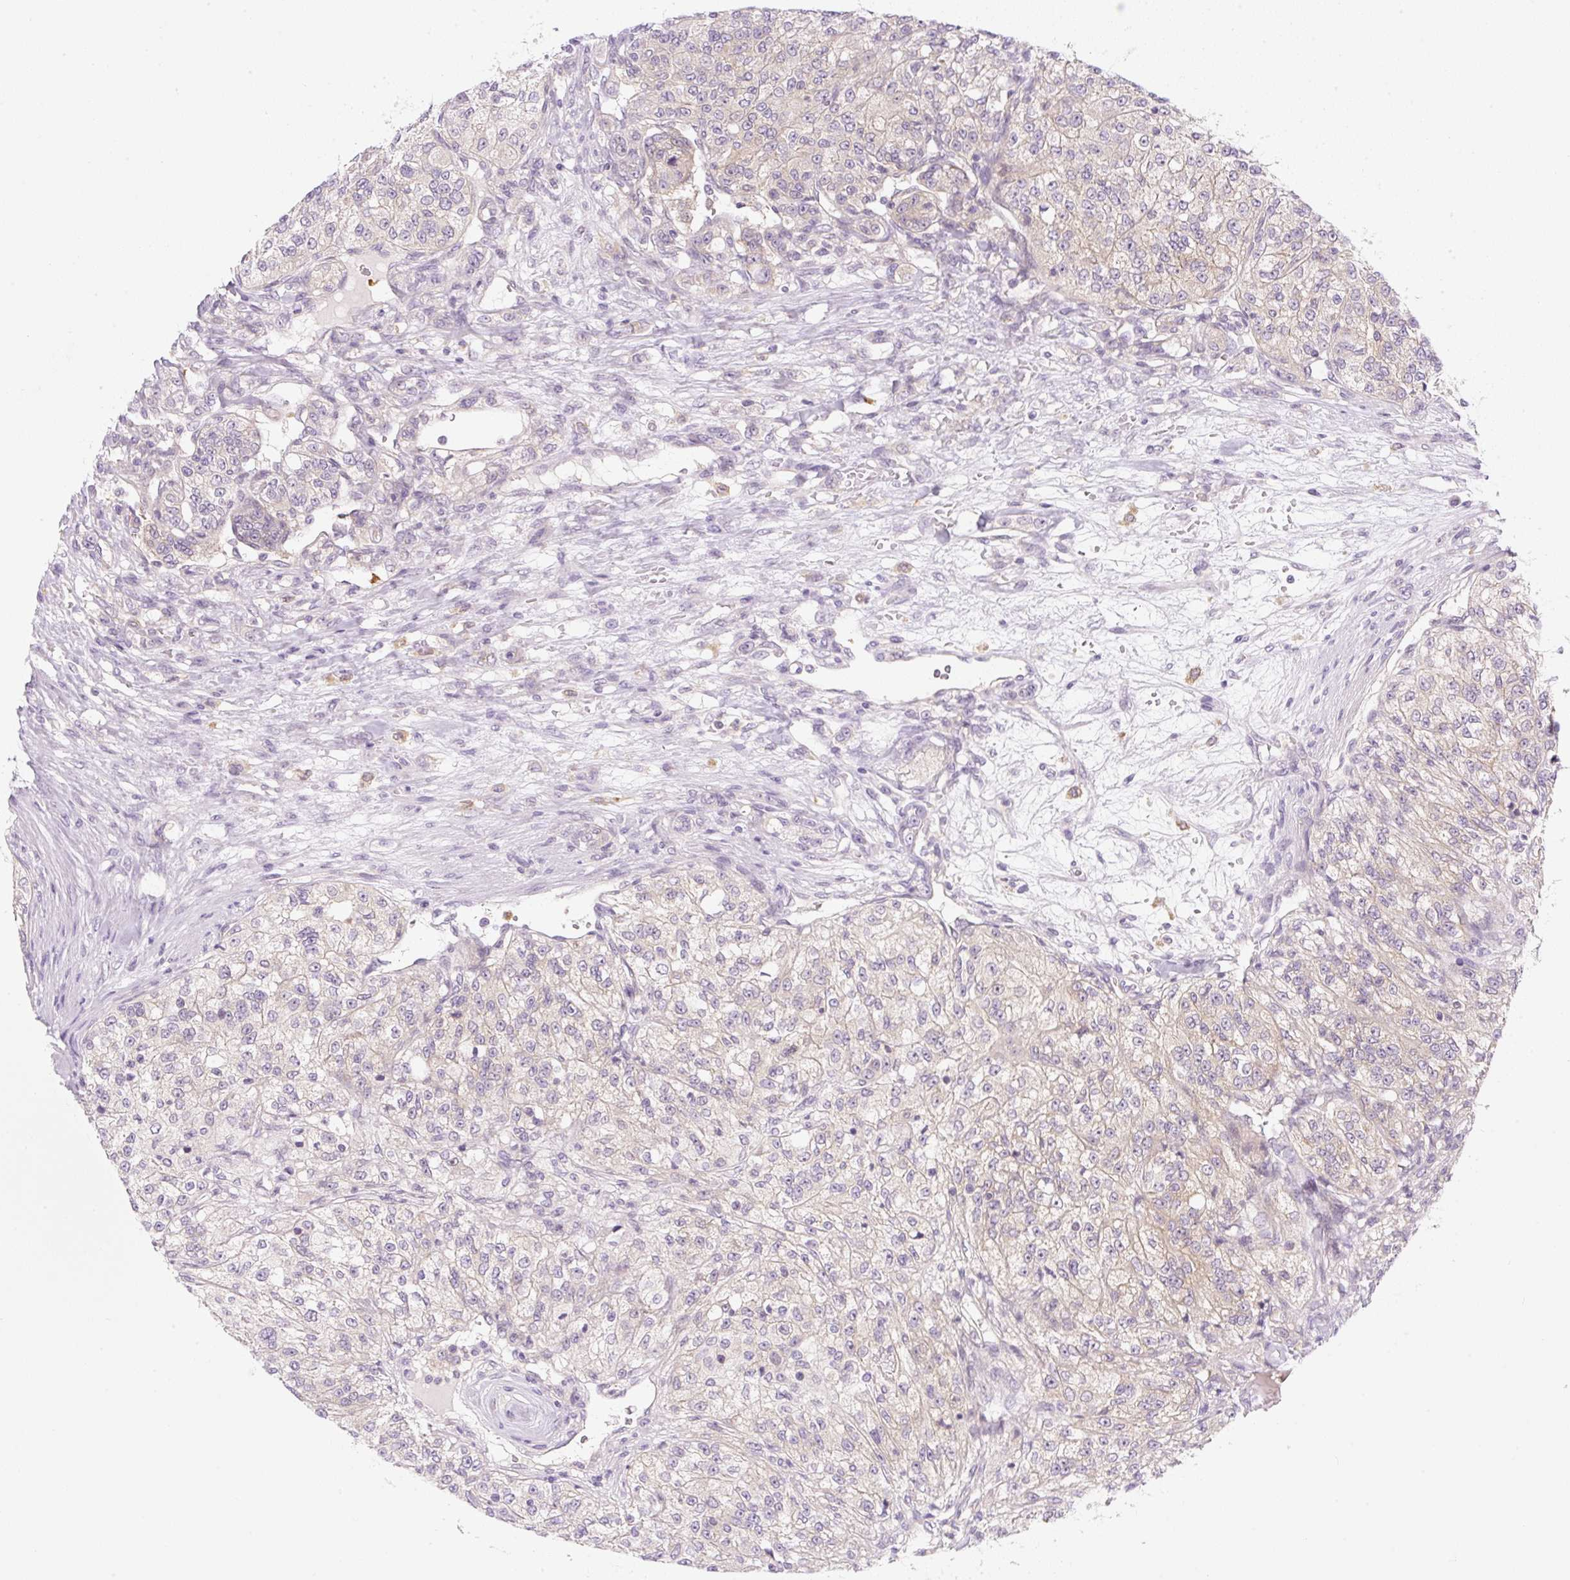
{"staining": {"intensity": "negative", "quantity": "none", "location": "none"}, "tissue": "renal cancer", "cell_type": "Tumor cells", "image_type": "cancer", "snomed": [{"axis": "morphology", "description": "Adenocarcinoma, NOS"}, {"axis": "topography", "description": "Kidney"}], "caption": "Immunohistochemical staining of human renal cancer shows no significant staining in tumor cells. (DAB immunohistochemistry (IHC) visualized using brightfield microscopy, high magnification).", "gene": "OMA1", "patient": {"sex": "female", "age": 63}}